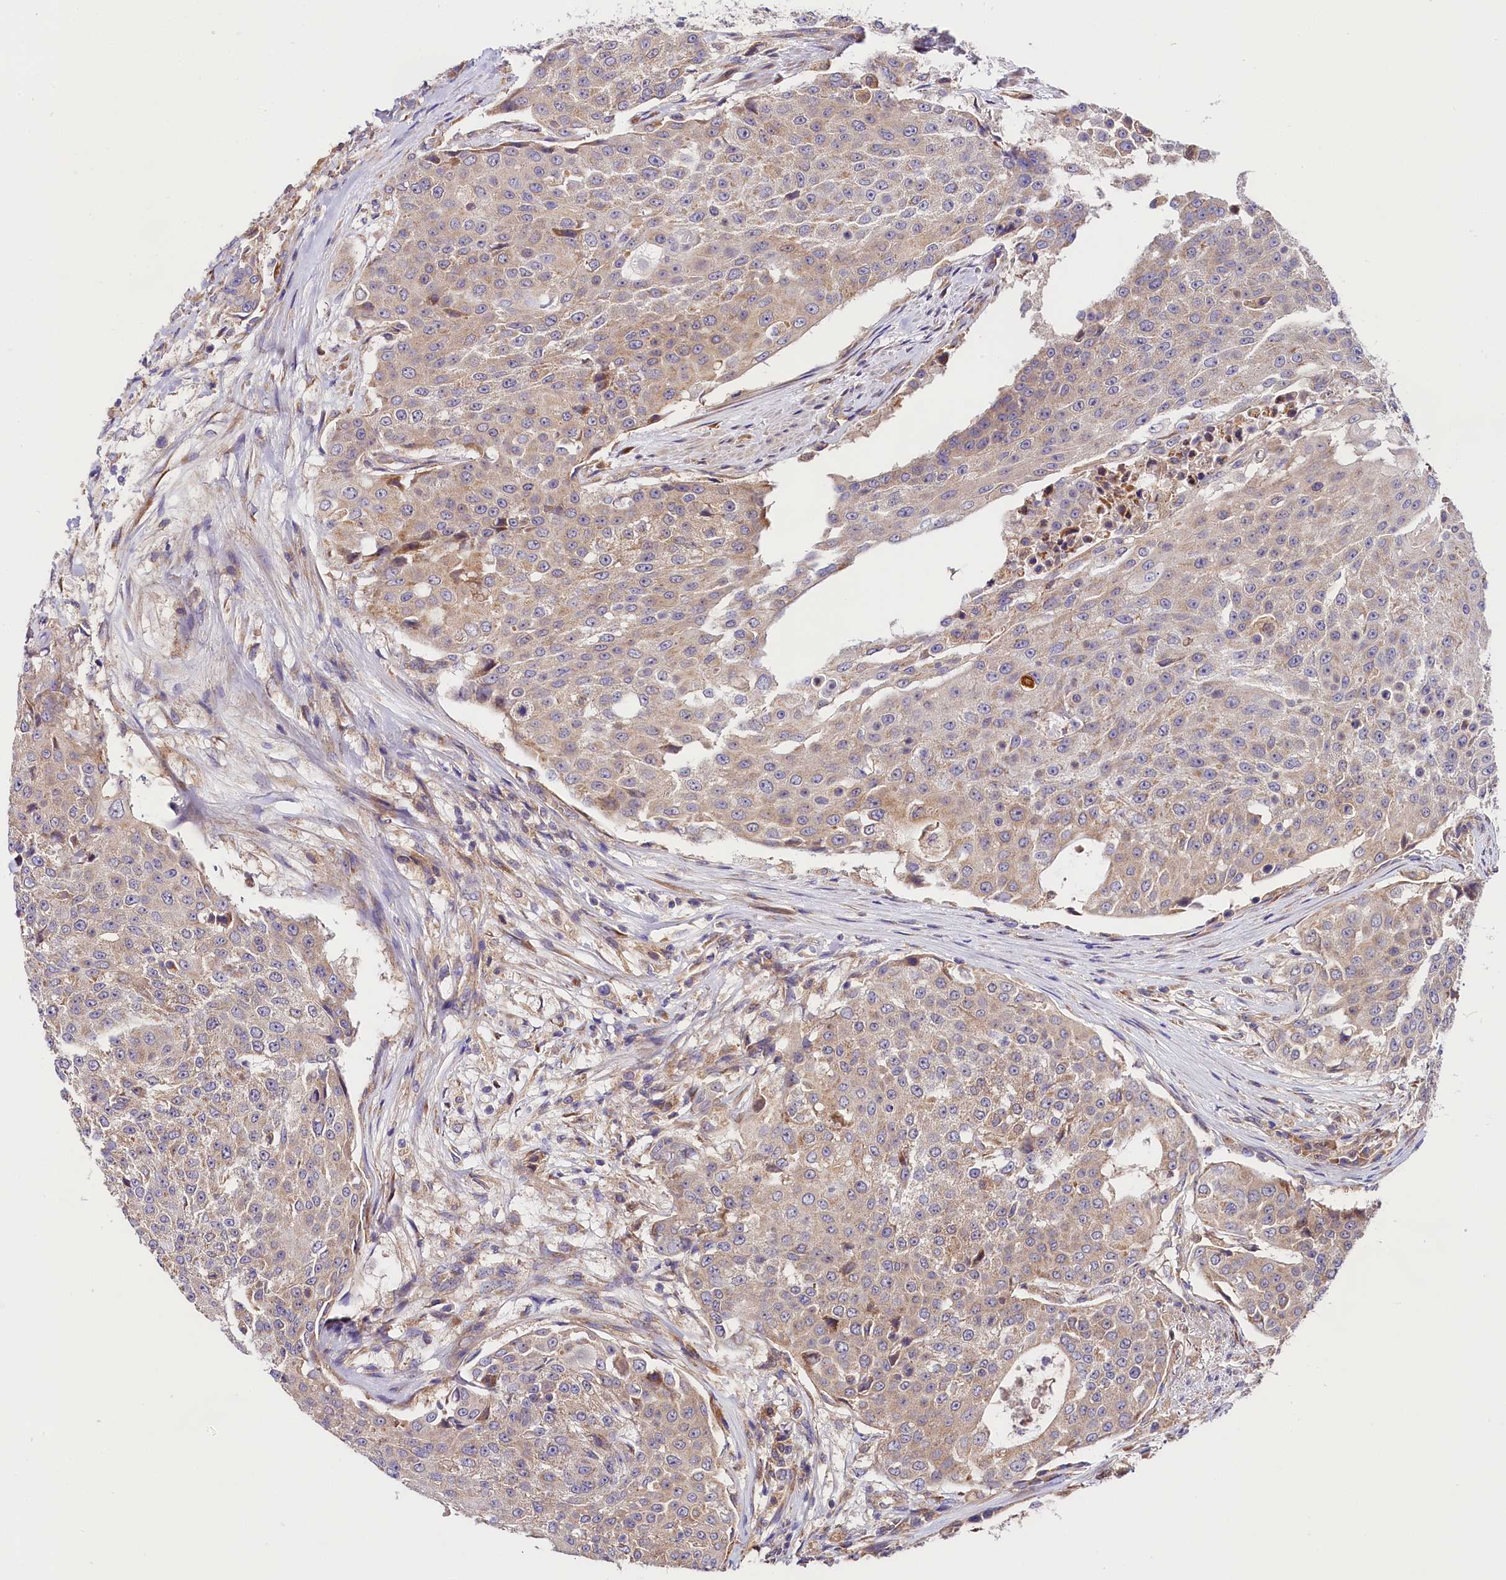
{"staining": {"intensity": "weak", "quantity": "<25%", "location": "cytoplasmic/membranous"}, "tissue": "urothelial cancer", "cell_type": "Tumor cells", "image_type": "cancer", "snomed": [{"axis": "morphology", "description": "Urothelial carcinoma, High grade"}, {"axis": "topography", "description": "Urinary bladder"}], "caption": "The micrograph exhibits no staining of tumor cells in urothelial cancer.", "gene": "SPG11", "patient": {"sex": "female", "age": 63}}